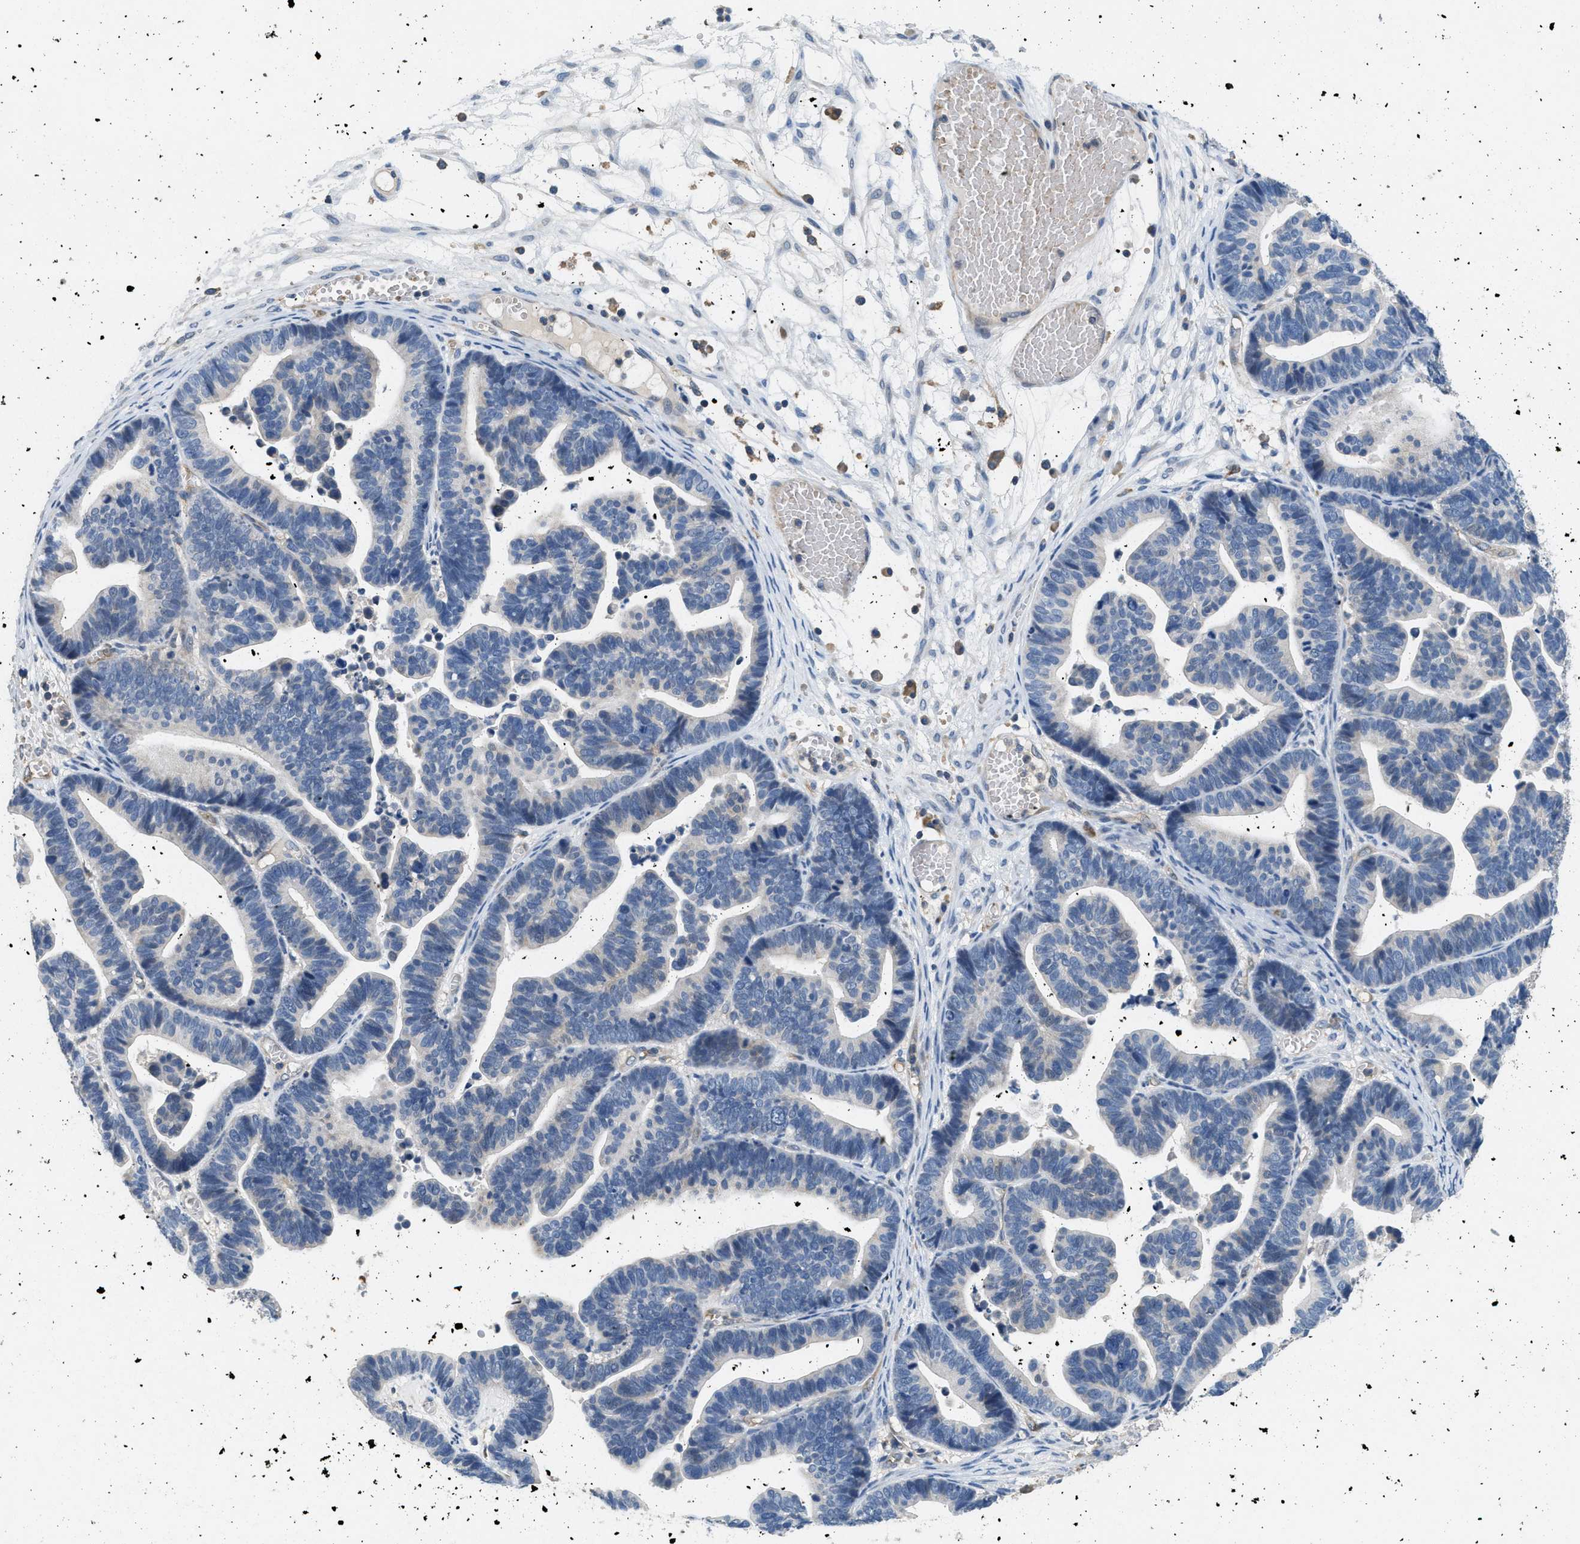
{"staining": {"intensity": "negative", "quantity": "none", "location": "none"}, "tissue": "ovarian cancer", "cell_type": "Tumor cells", "image_type": "cancer", "snomed": [{"axis": "morphology", "description": "Cystadenocarcinoma, serous, NOS"}, {"axis": "topography", "description": "Ovary"}], "caption": "This is an immunohistochemistry (IHC) photomicrograph of human serous cystadenocarcinoma (ovarian). There is no expression in tumor cells.", "gene": "DGKE", "patient": {"sex": "female", "age": 56}}